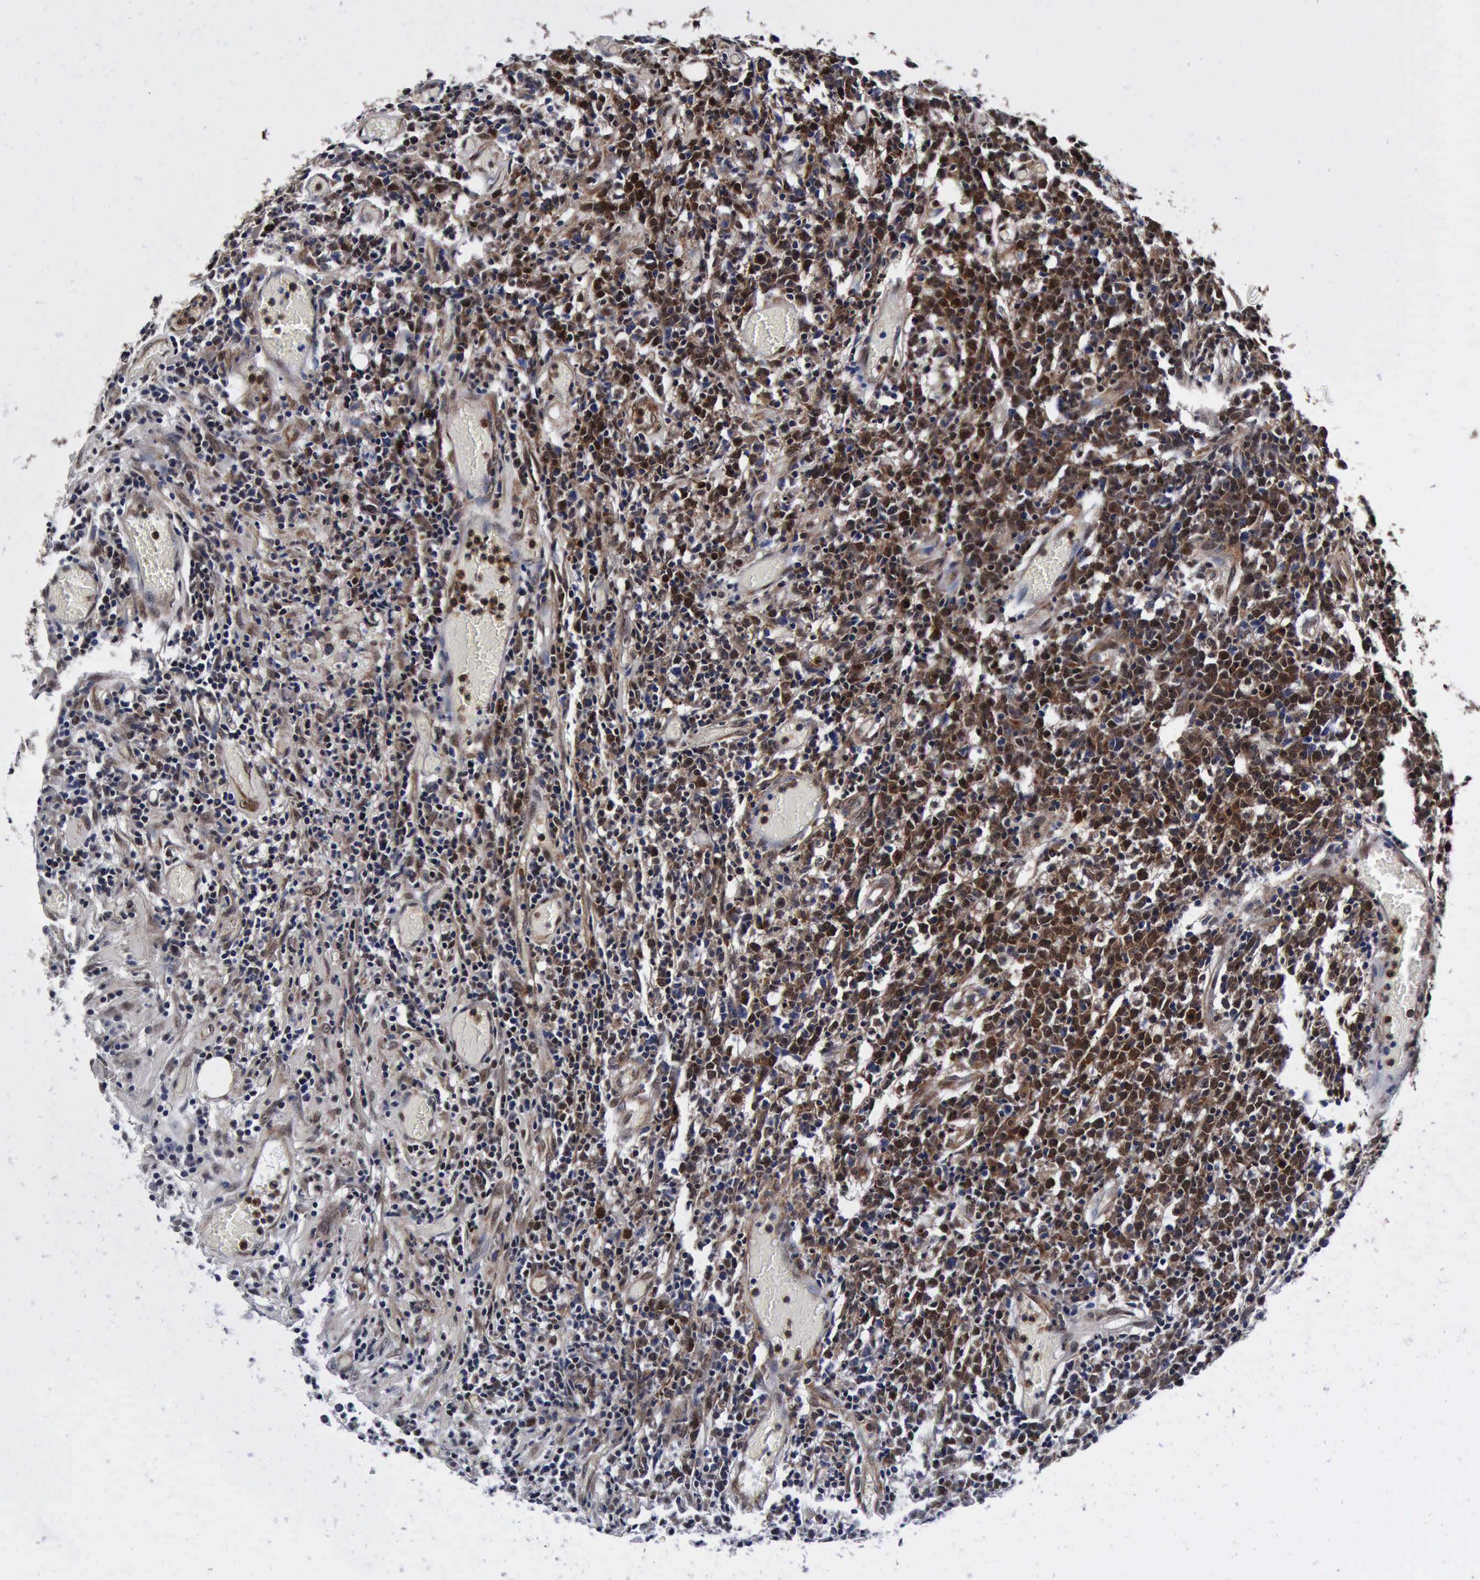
{"staining": {"intensity": "moderate", "quantity": "25%-75%", "location": "cytoplasmic/membranous,nuclear"}, "tissue": "lymphoma", "cell_type": "Tumor cells", "image_type": "cancer", "snomed": [{"axis": "morphology", "description": "Malignant lymphoma, non-Hodgkin's type, High grade"}, {"axis": "topography", "description": "Colon"}], "caption": "Tumor cells exhibit moderate cytoplasmic/membranous and nuclear staining in approximately 25%-75% of cells in lymphoma.", "gene": "UBC", "patient": {"sex": "male", "age": 82}}